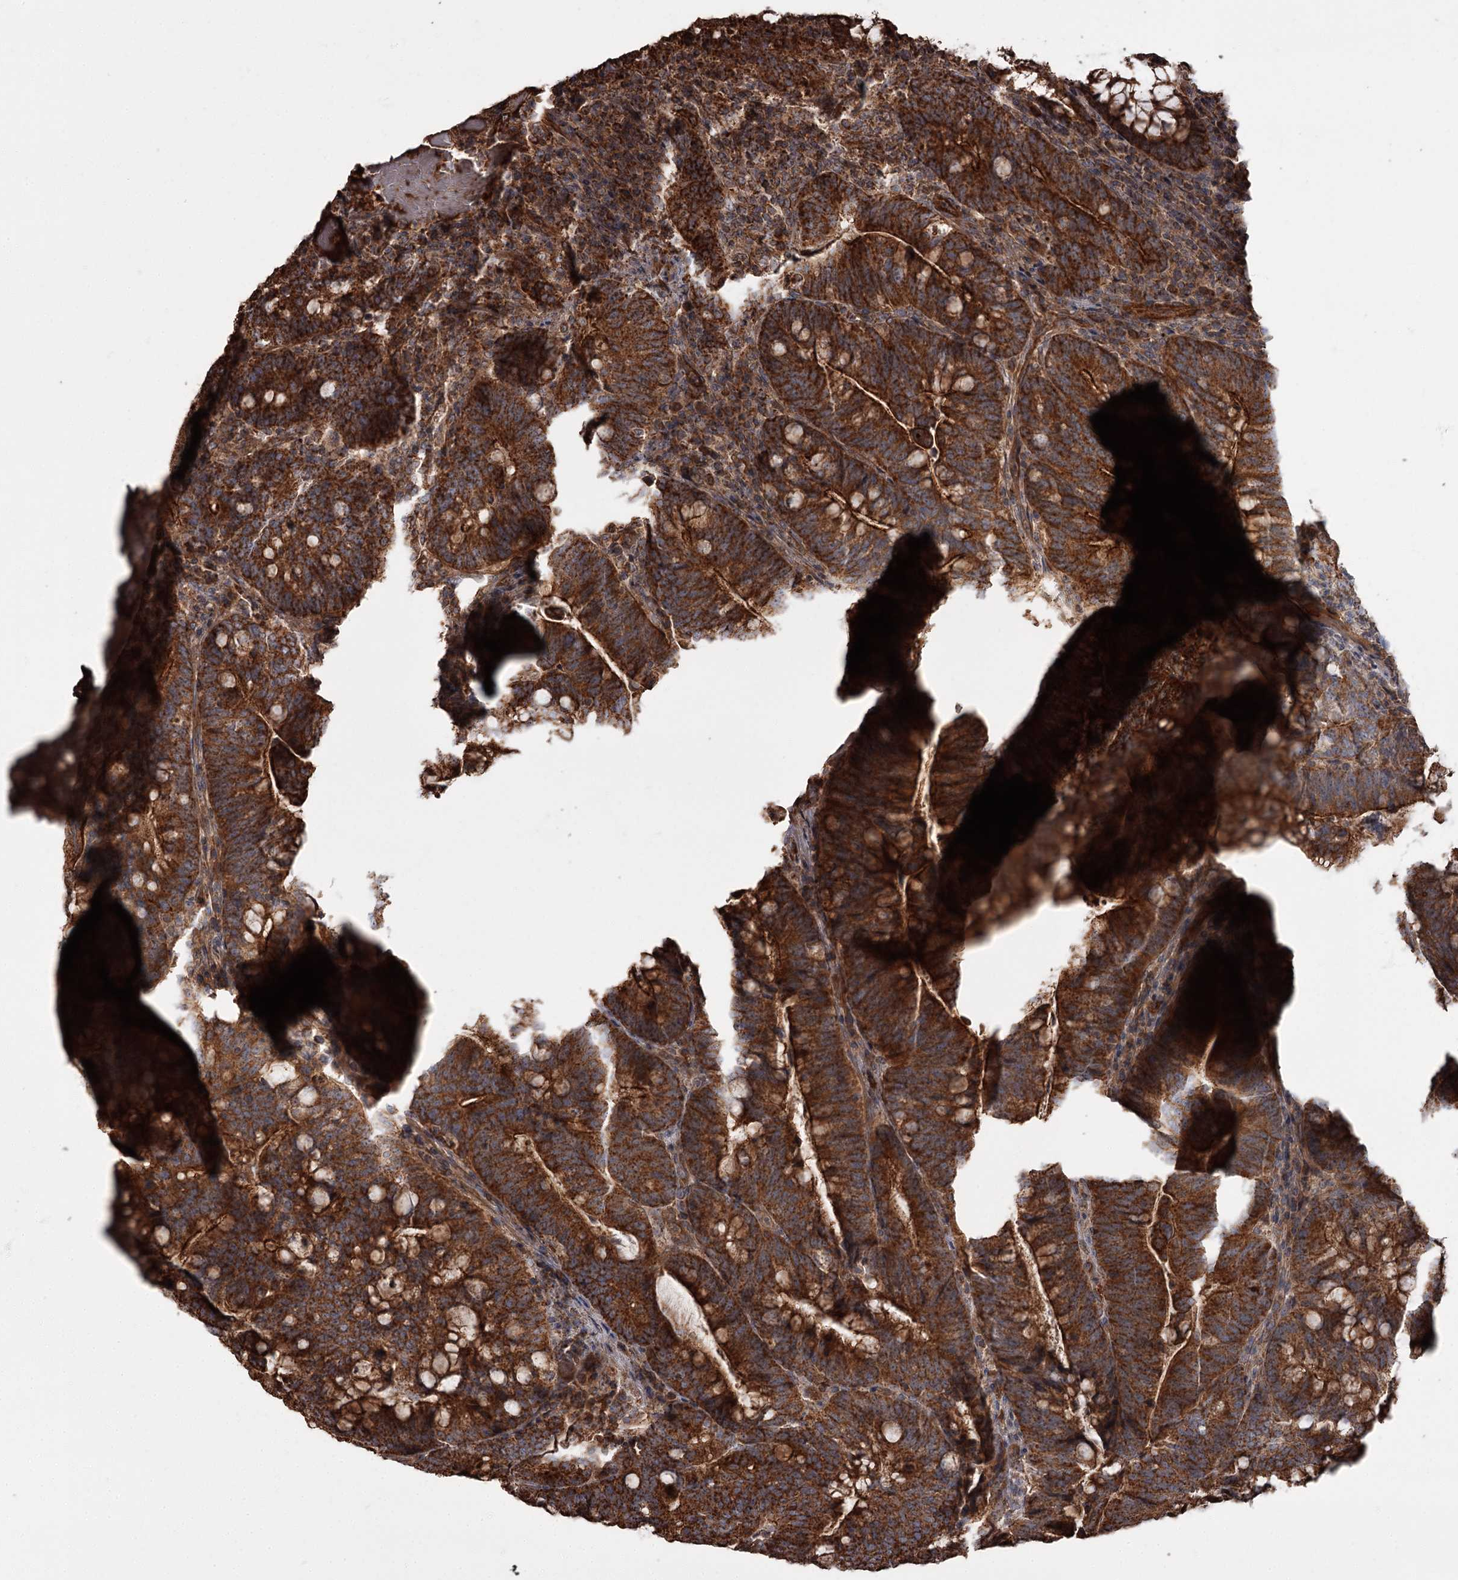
{"staining": {"intensity": "strong", "quantity": ">75%", "location": "cytoplasmic/membranous"}, "tissue": "colorectal cancer", "cell_type": "Tumor cells", "image_type": "cancer", "snomed": [{"axis": "morphology", "description": "Normal tissue, NOS"}, {"axis": "morphology", "description": "Adenocarcinoma, NOS"}, {"axis": "topography", "description": "Colon"}], "caption": "Colorectal cancer (adenocarcinoma) was stained to show a protein in brown. There is high levels of strong cytoplasmic/membranous positivity in approximately >75% of tumor cells. The staining is performed using DAB brown chromogen to label protein expression. The nuclei are counter-stained blue using hematoxylin.", "gene": "THAP9", "patient": {"sex": "female", "age": 66}}